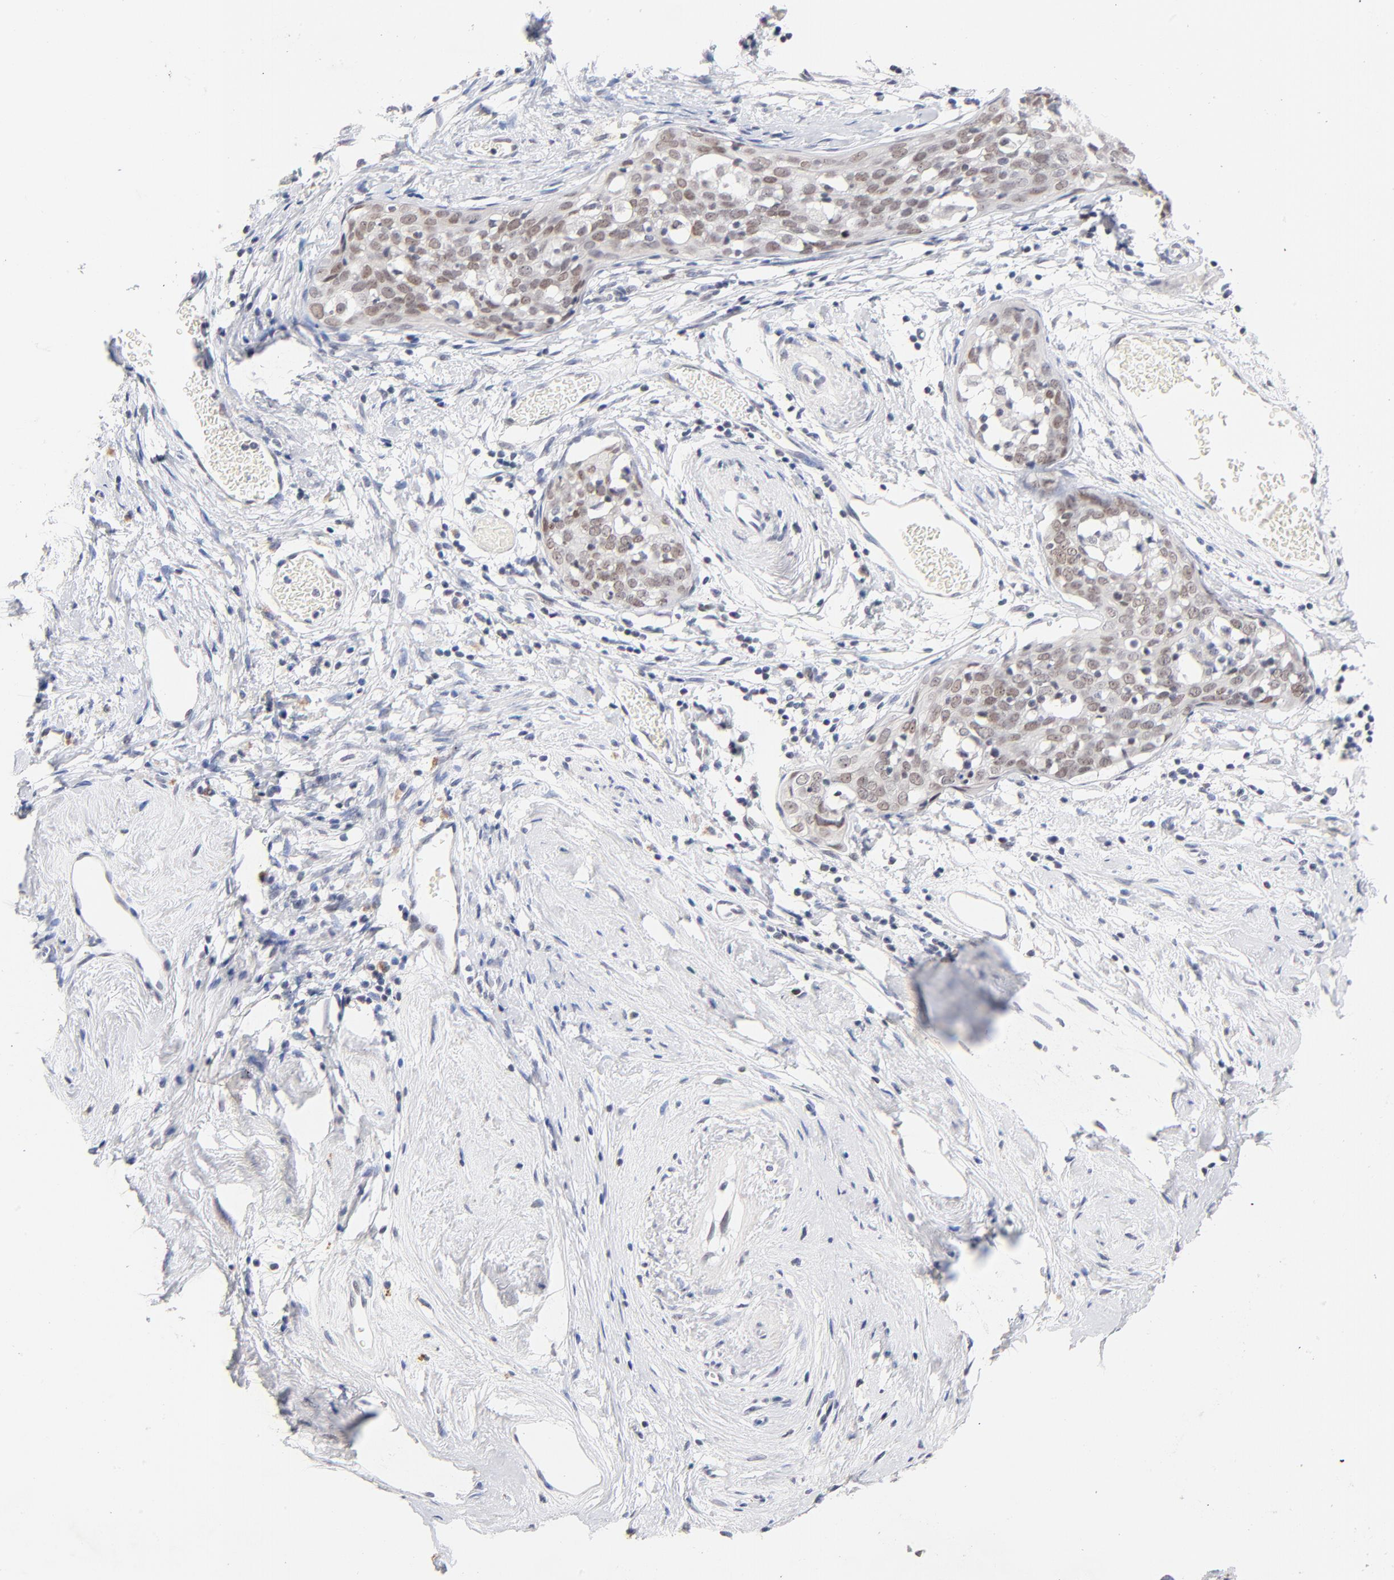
{"staining": {"intensity": "weak", "quantity": "25%-75%", "location": "nuclear"}, "tissue": "cervical cancer", "cell_type": "Tumor cells", "image_type": "cancer", "snomed": [{"axis": "morphology", "description": "Normal tissue, NOS"}, {"axis": "morphology", "description": "Squamous cell carcinoma, NOS"}, {"axis": "topography", "description": "Cervix"}], "caption": "Immunohistochemical staining of human cervical cancer exhibits low levels of weak nuclear staining in approximately 25%-75% of tumor cells. The protein of interest is stained brown, and the nuclei are stained in blue (DAB IHC with brightfield microscopy, high magnification).", "gene": "ORC2", "patient": {"sex": "female", "age": 67}}